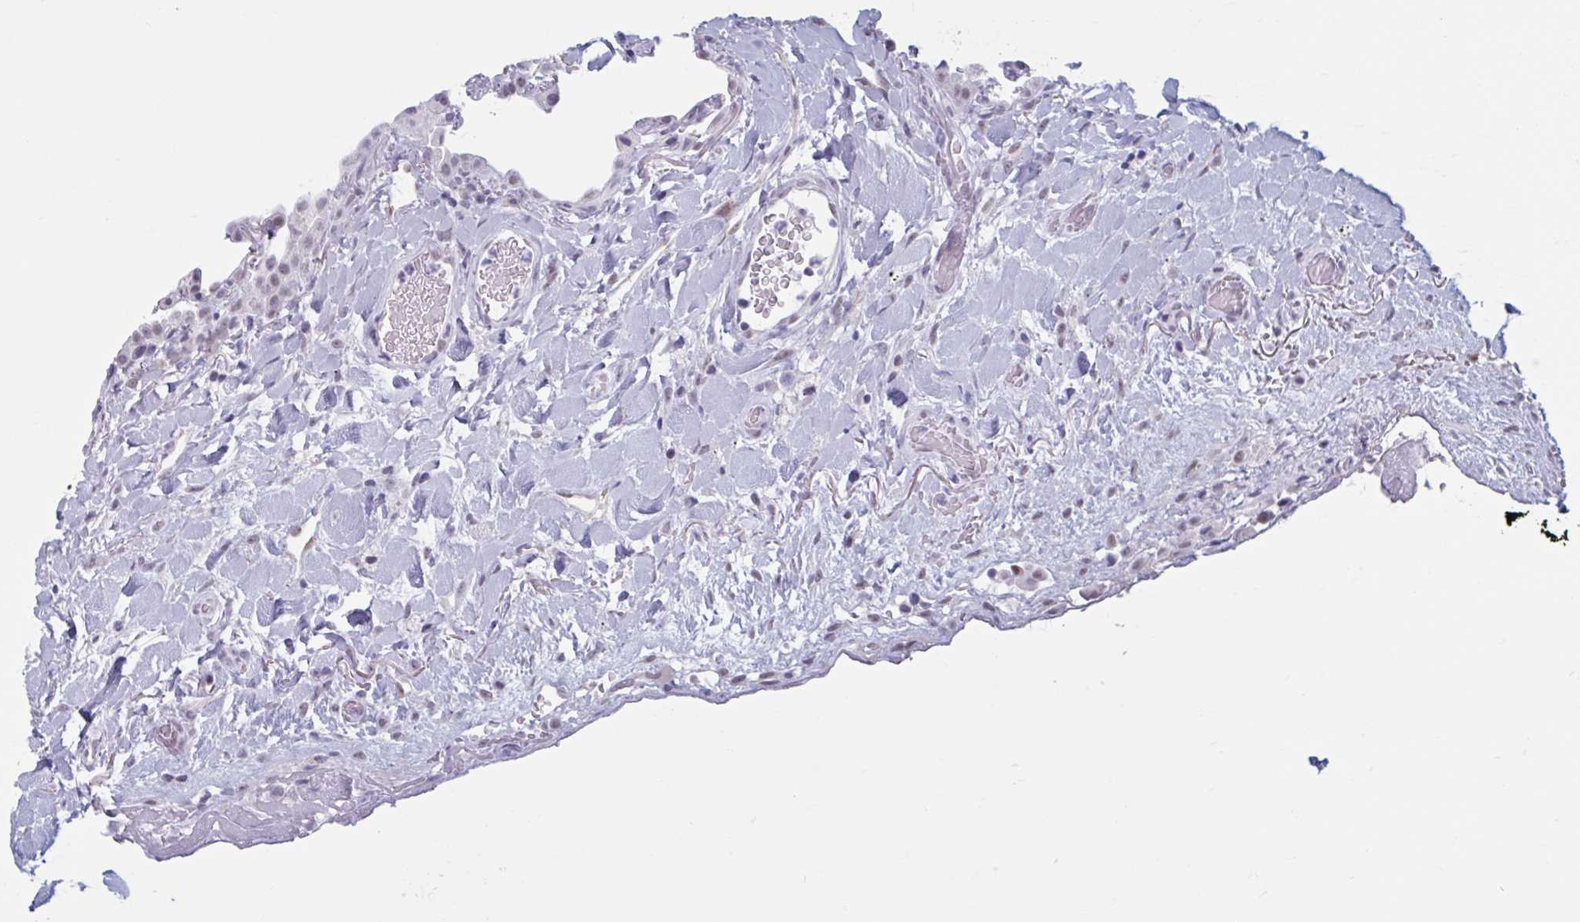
{"staining": {"intensity": "negative", "quantity": "none", "location": "none"}, "tissue": "lung", "cell_type": "Alveolar cells", "image_type": "normal", "snomed": [{"axis": "morphology", "description": "Normal tissue, NOS"}, {"axis": "topography", "description": "Lung"}], "caption": "Immunohistochemistry micrograph of normal human lung stained for a protein (brown), which displays no positivity in alveolar cells.", "gene": "MSMB", "patient": {"sex": "female", "age": 57}}